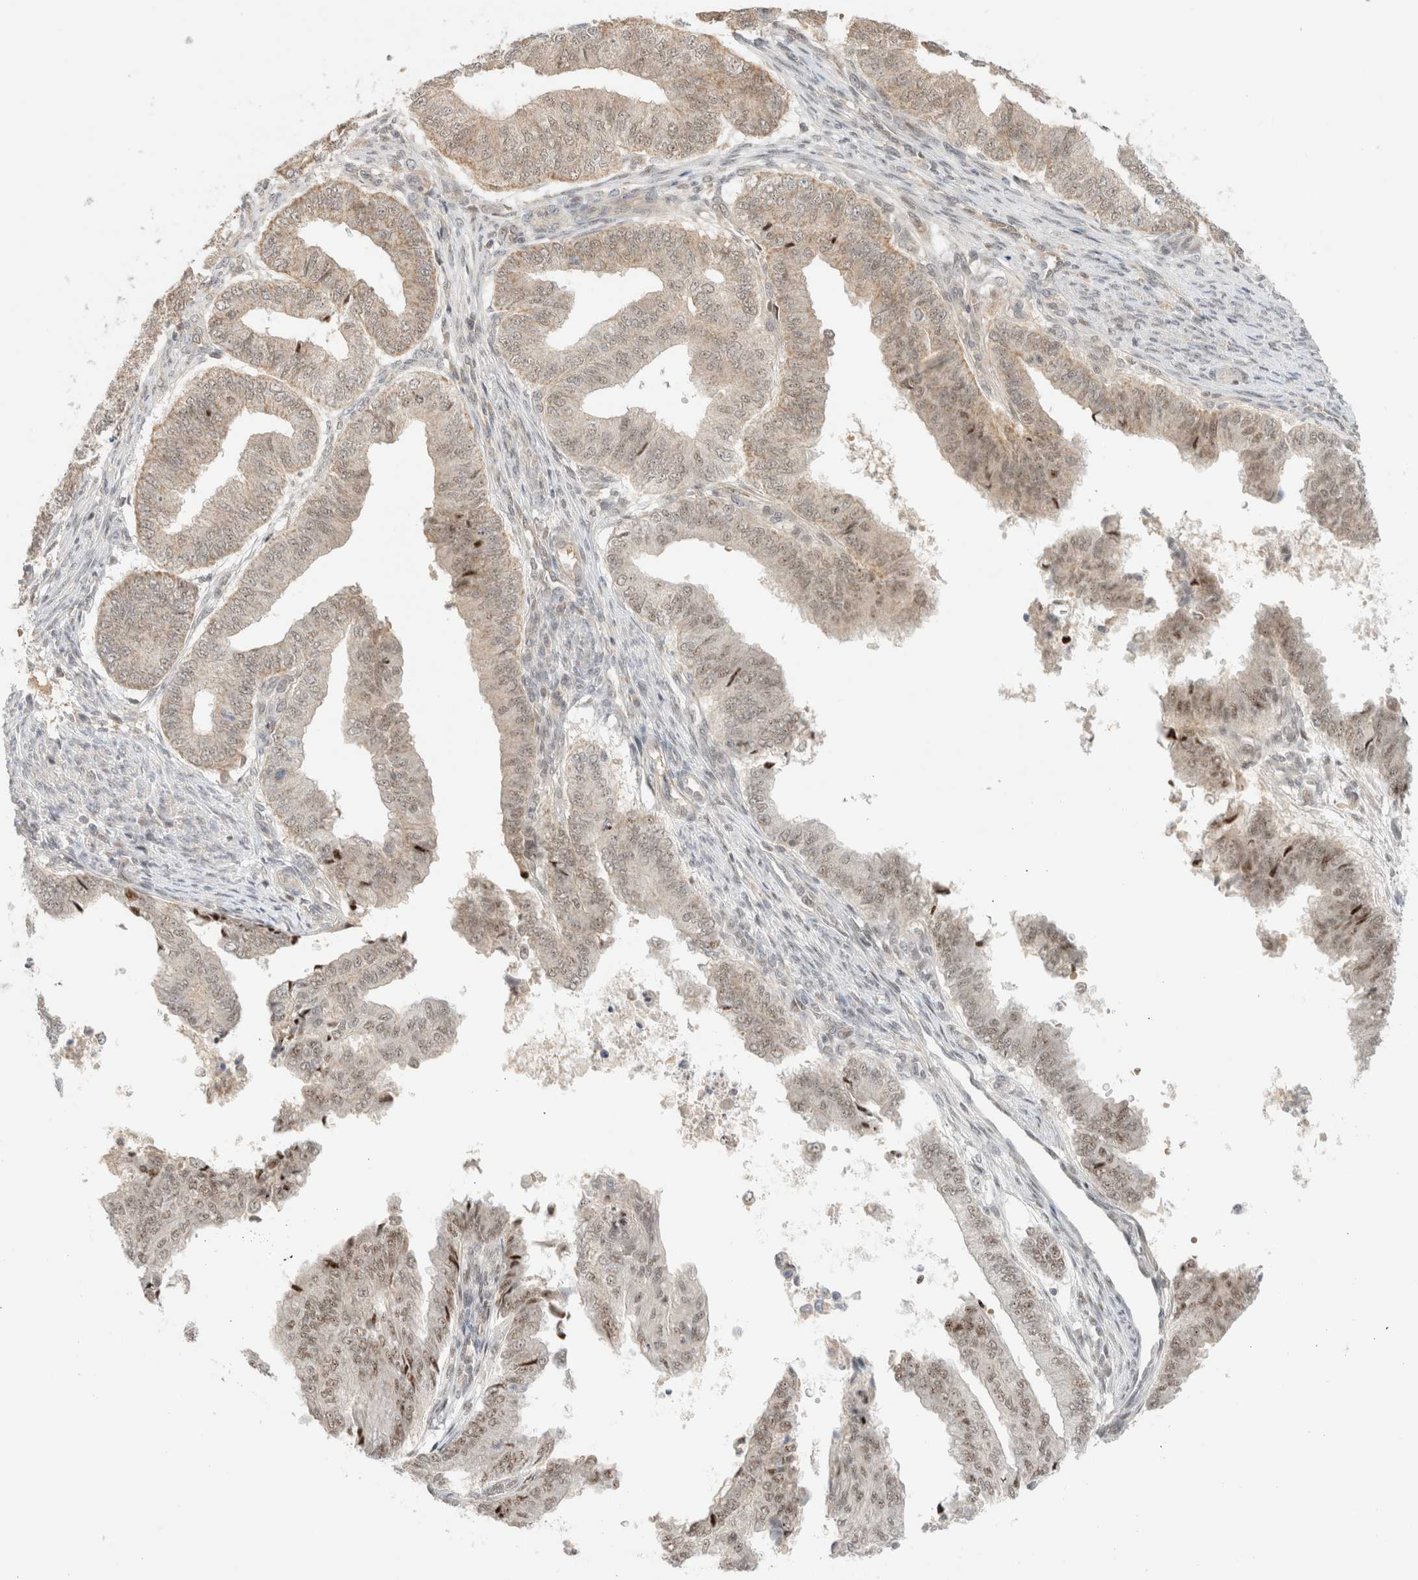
{"staining": {"intensity": "weak", "quantity": ">75%", "location": "cytoplasmic/membranous"}, "tissue": "endometrial cancer", "cell_type": "Tumor cells", "image_type": "cancer", "snomed": [{"axis": "morphology", "description": "Polyp, NOS"}, {"axis": "morphology", "description": "Adenocarcinoma, NOS"}, {"axis": "morphology", "description": "Adenoma, NOS"}, {"axis": "topography", "description": "Endometrium"}], "caption": "Adenocarcinoma (endometrial) stained with a brown dye shows weak cytoplasmic/membranous positive staining in approximately >75% of tumor cells.", "gene": "MRM3", "patient": {"sex": "female", "age": 79}}